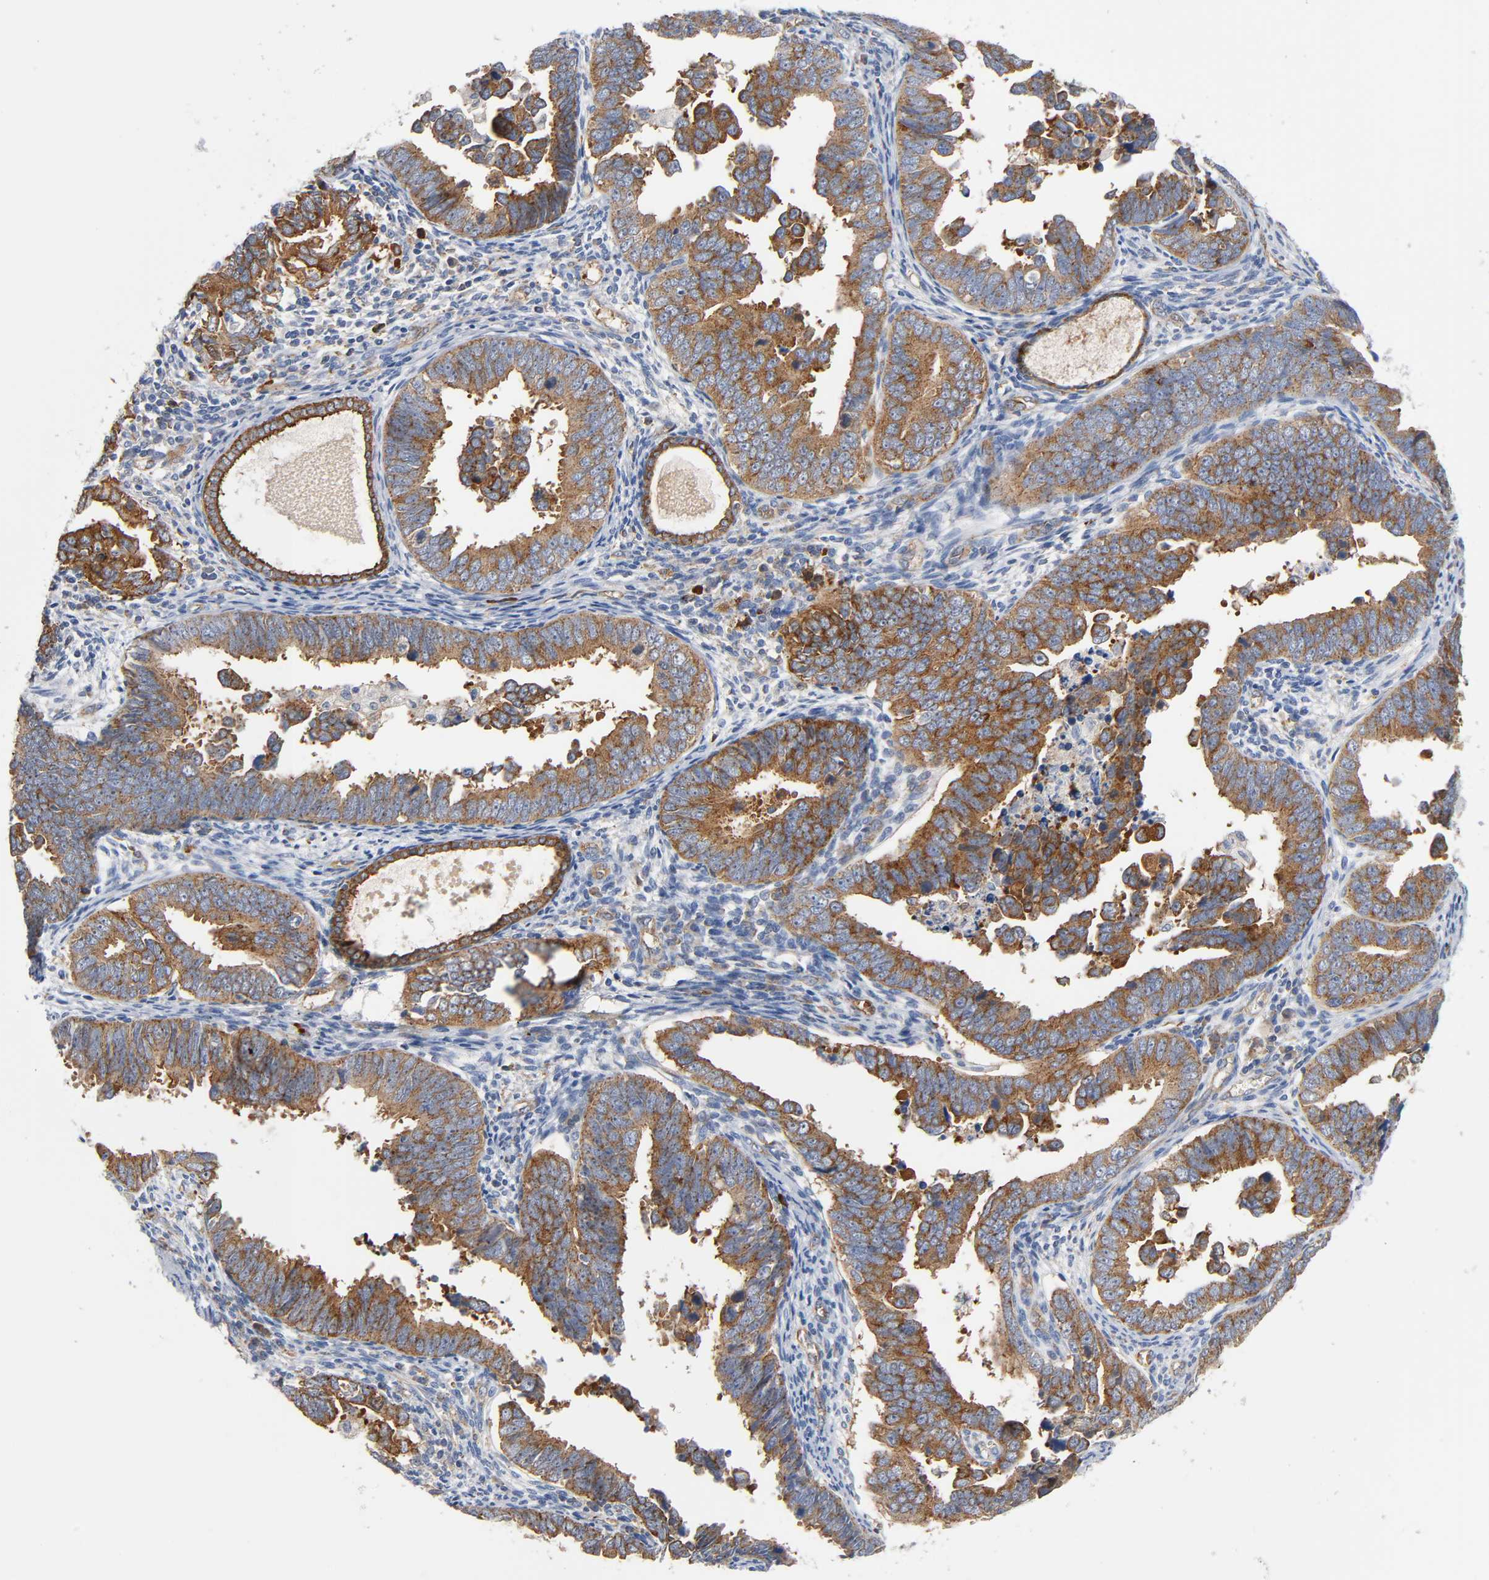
{"staining": {"intensity": "moderate", "quantity": ">75%", "location": "cytoplasmic/membranous"}, "tissue": "endometrial cancer", "cell_type": "Tumor cells", "image_type": "cancer", "snomed": [{"axis": "morphology", "description": "Adenocarcinoma, NOS"}, {"axis": "topography", "description": "Endometrium"}], "caption": "Human endometrial cancer (adenocarcinoma) stained with a protein marker displays moderate staining in tumor cells.", "gene": "CD2AP", "patient": {"sex": "female", "age": 75}}